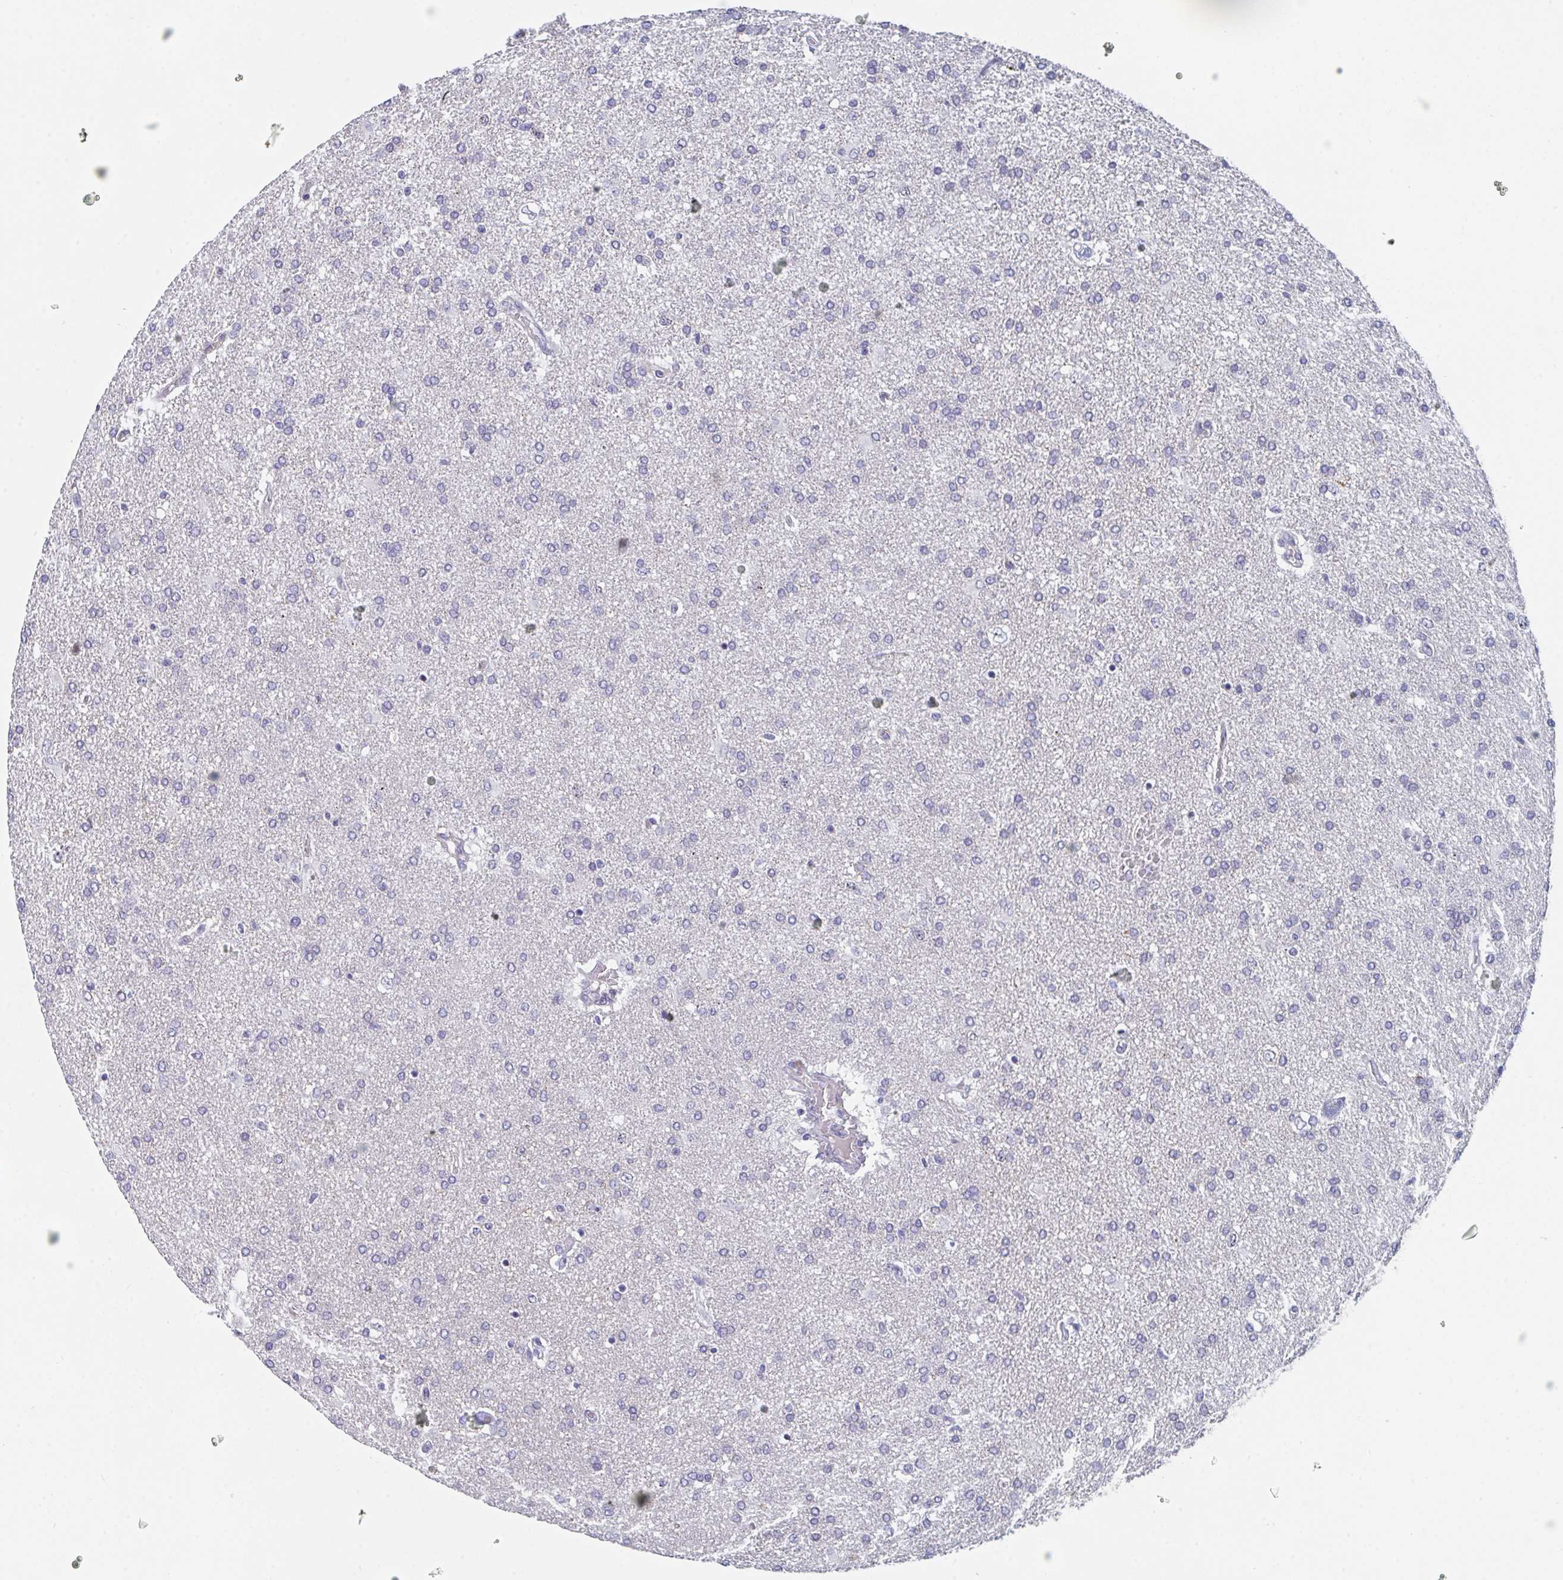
{"staining": {"intensity": "negative", "quantity": "none", "location": "none"}, "tissue": "glioma", "cell_type": "Tumor cells", "image_type": "cancer", "snomed": [{"axis": "morphology", "description": "Glioma, malignant, High grade"}, {"axis": "topography", "description": "Brain"}], "caption": "A histopathology image of human glioma is negative for staining in tumor cells. (Brightfield microscopy of DAB immunohistochemistry (IHC) at high magnification).", "gene": "CENPT", "patient": {"sex": "male", "age": 68}}